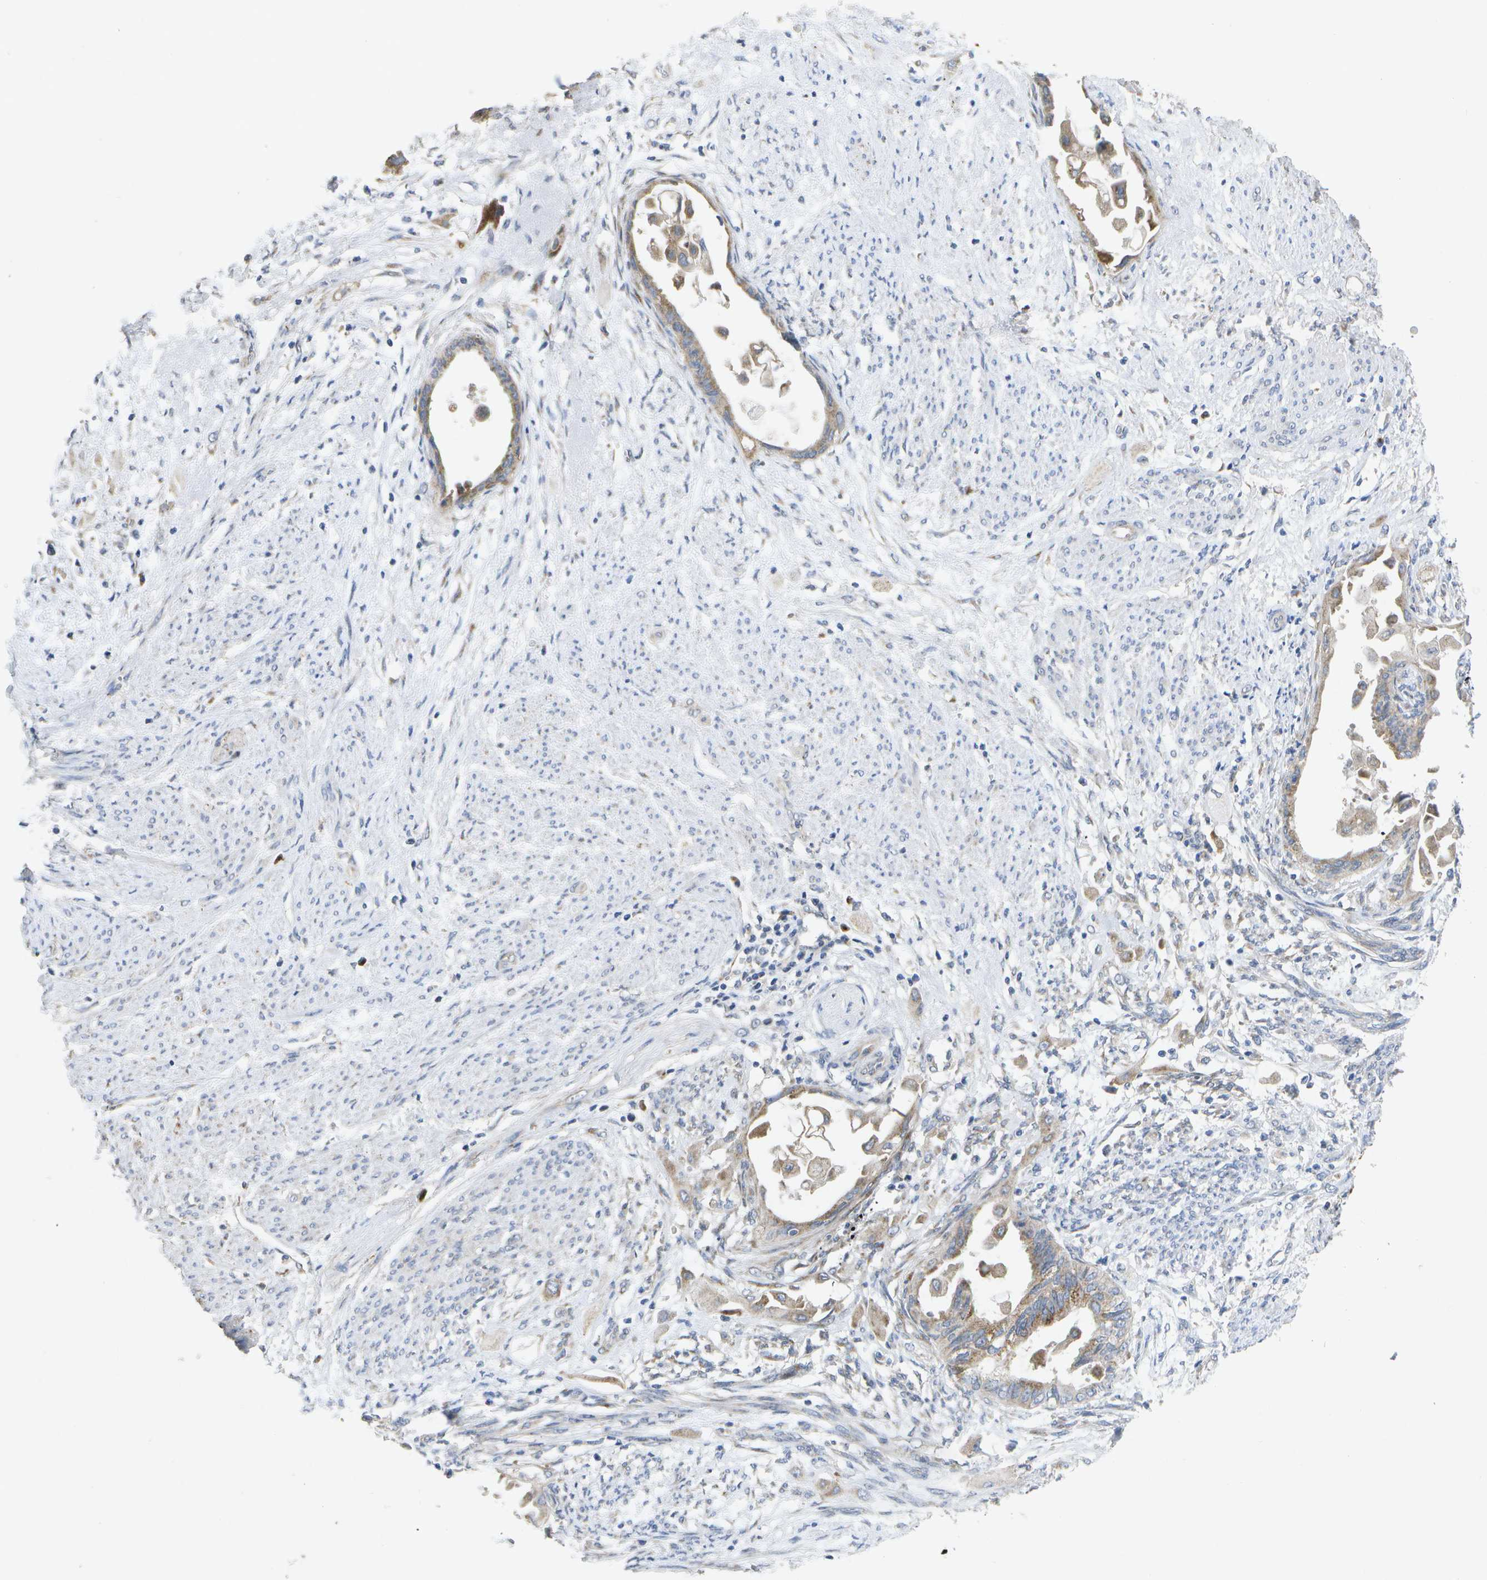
{"staining": {"intensity": "moderate", "quantity": ">75%", "location": "cytoplasmic/membranous"}, "tissue": "cervical cancer", "cell_type": "Tumor cells", "image_type": "cancer", "snomed": [{"axis": "morphology", "description": "Normal tissue, NOS"}, {"axis": "morphology", "description": "Adenocarcinoma, NOS"}, {"axis": "topography", "description": "Cervix"}, {"axis": "topography", "description": "Endometrium"}], "caption": "Human adenocarcinoma (cervical) stained for a protein (brown) shows moderate cytoplasmic/membranous positive expression in about >75% of tumor cells.", "gene": "KDELR1", "patient": {"sex": "female", "age": 86}}